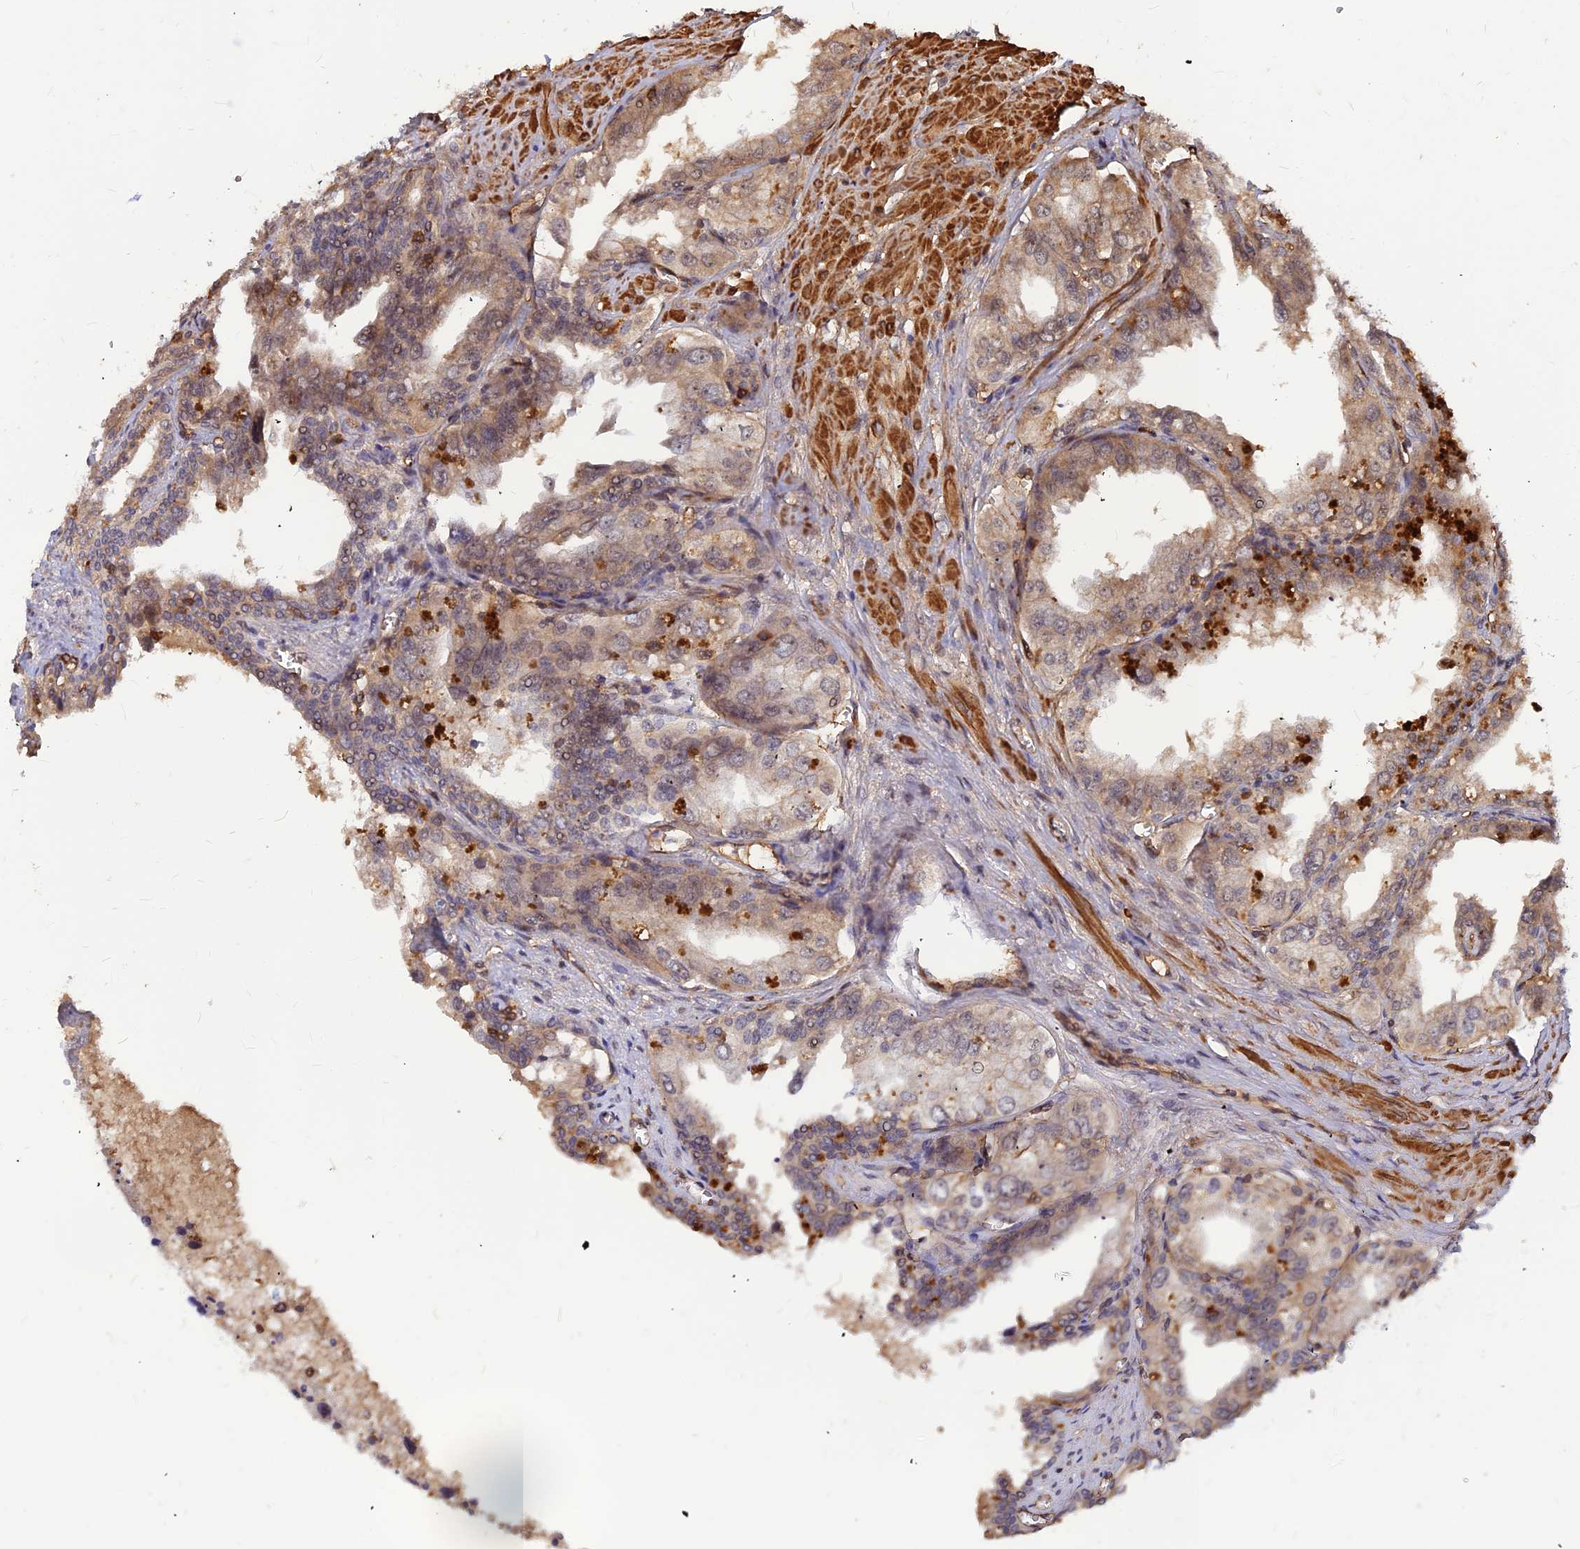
{"staining": {"intensity": "weak", "quantity": ">75%", "location": "cytoplasmic/membranous"}, "tissue": "seminal vesicle", "cell_type": "Glandular cells", "image_type": "normal", "snomed": [{"axis": "morphology", "description": "Normal tissue, NOS"}, {"axis": "topography", "description": "Seminal veicle"}], "caption": "Glandular cells exhibit low levels of weak cytoplasmic/membranous positivity in about >75% of cells in unremarkable seminal vesicle.", "gene": "ZNF467", "patient": {"sex": "male", "age": 67}}